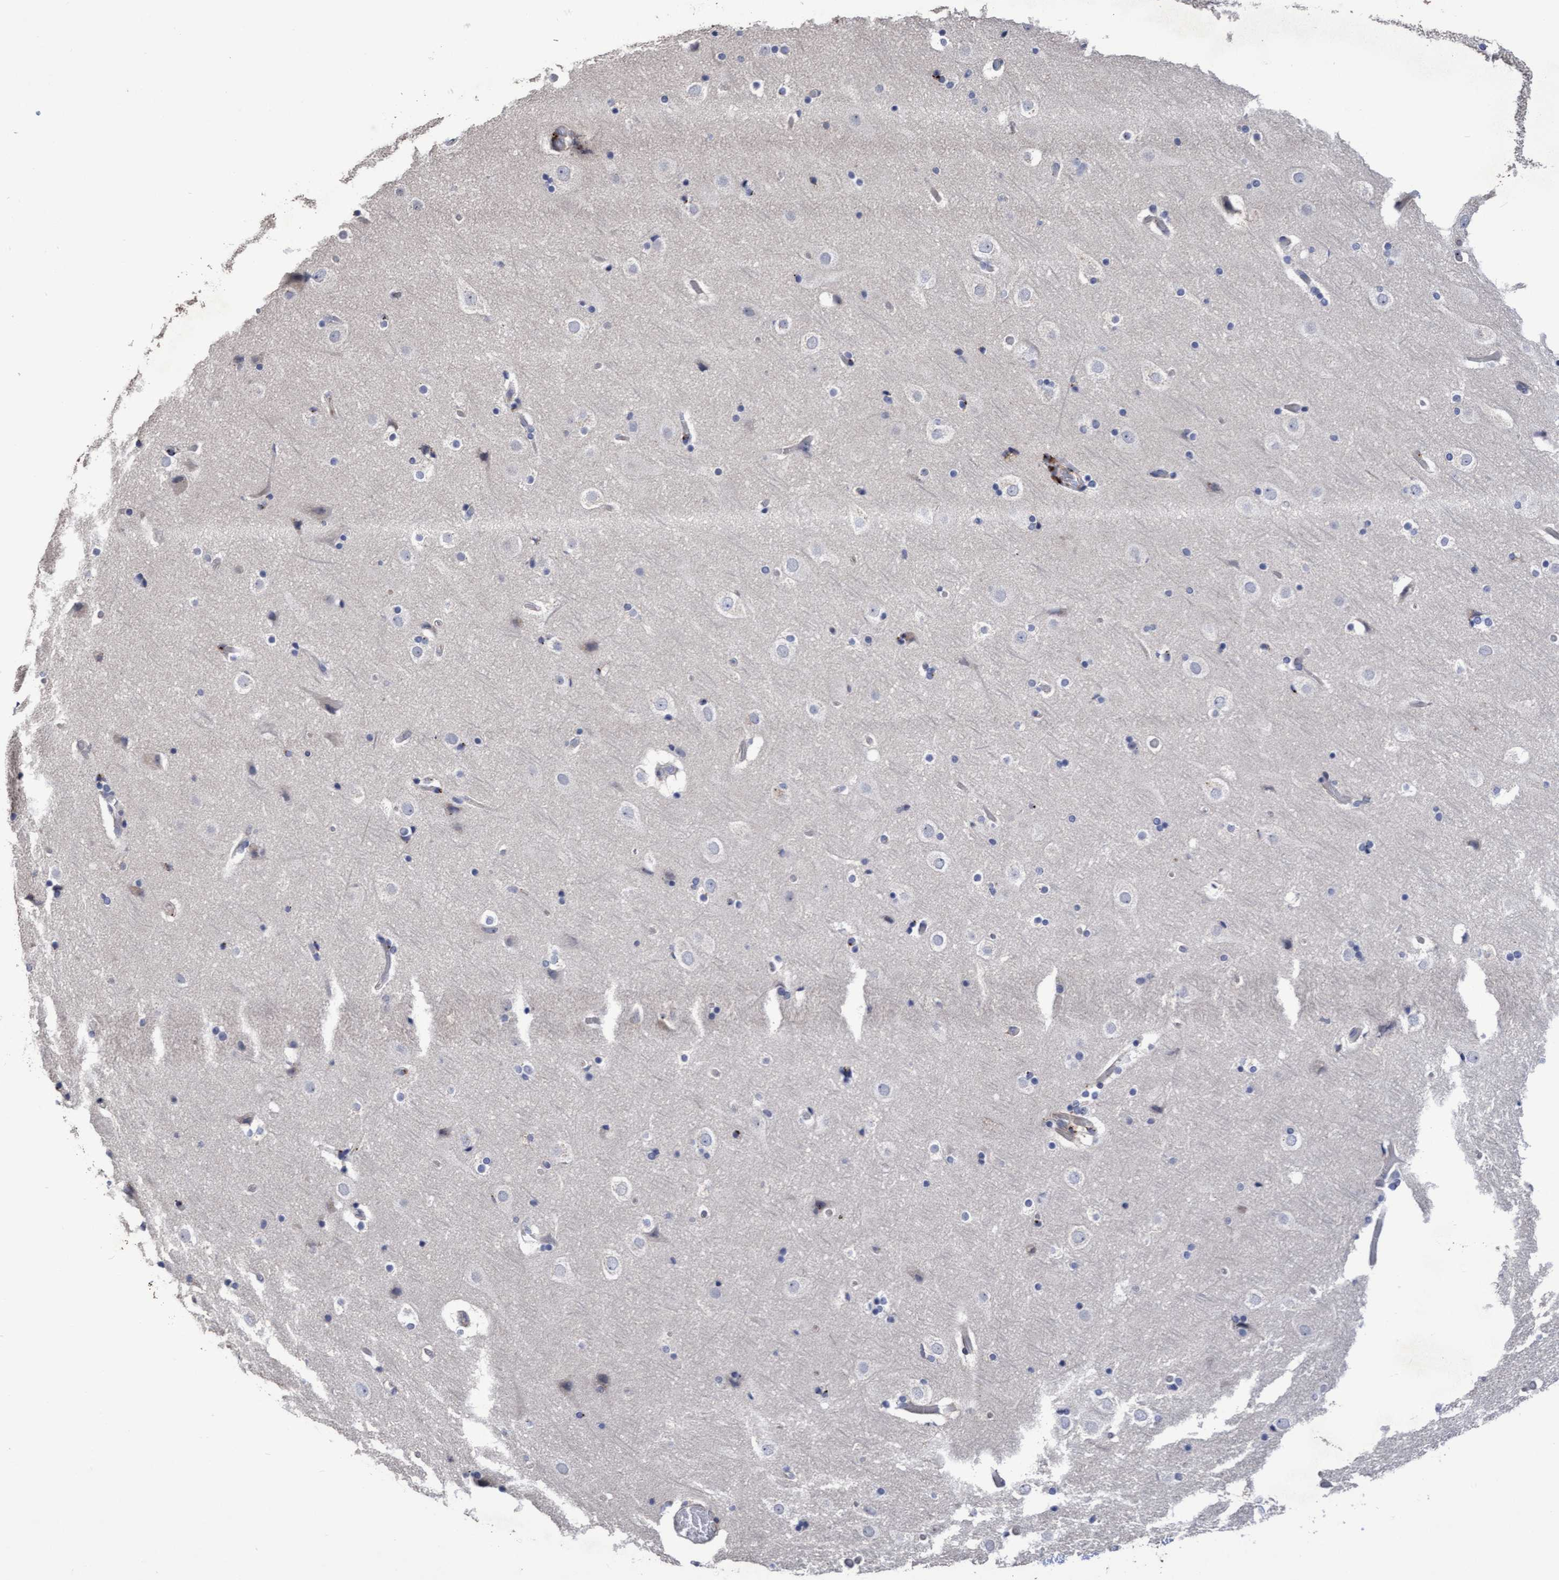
{"staining": {"intensity": "moderate", "quantity": "<25%", "location": "cytoplasmic/membranous"}, "tissue": "cerebral cortex", "cell_type": "Endothelial cells", "image_type": "normal", "snomed": [{"axis": "morphology", "description": "Normal tissue, NOS"}, {"axis": "topography", "description": "Cerebral cortex"}], "caption": "IHC of benign human cerebral cortex displays low levels of moderate cytoplasmic/membranous staining in approximately <25% of endothelial cells. (brown staining indicates protein expression, while blue staining denotes nuclei).", "gene": "KRT24", "patient": {"sex": "male", "age": 57}}